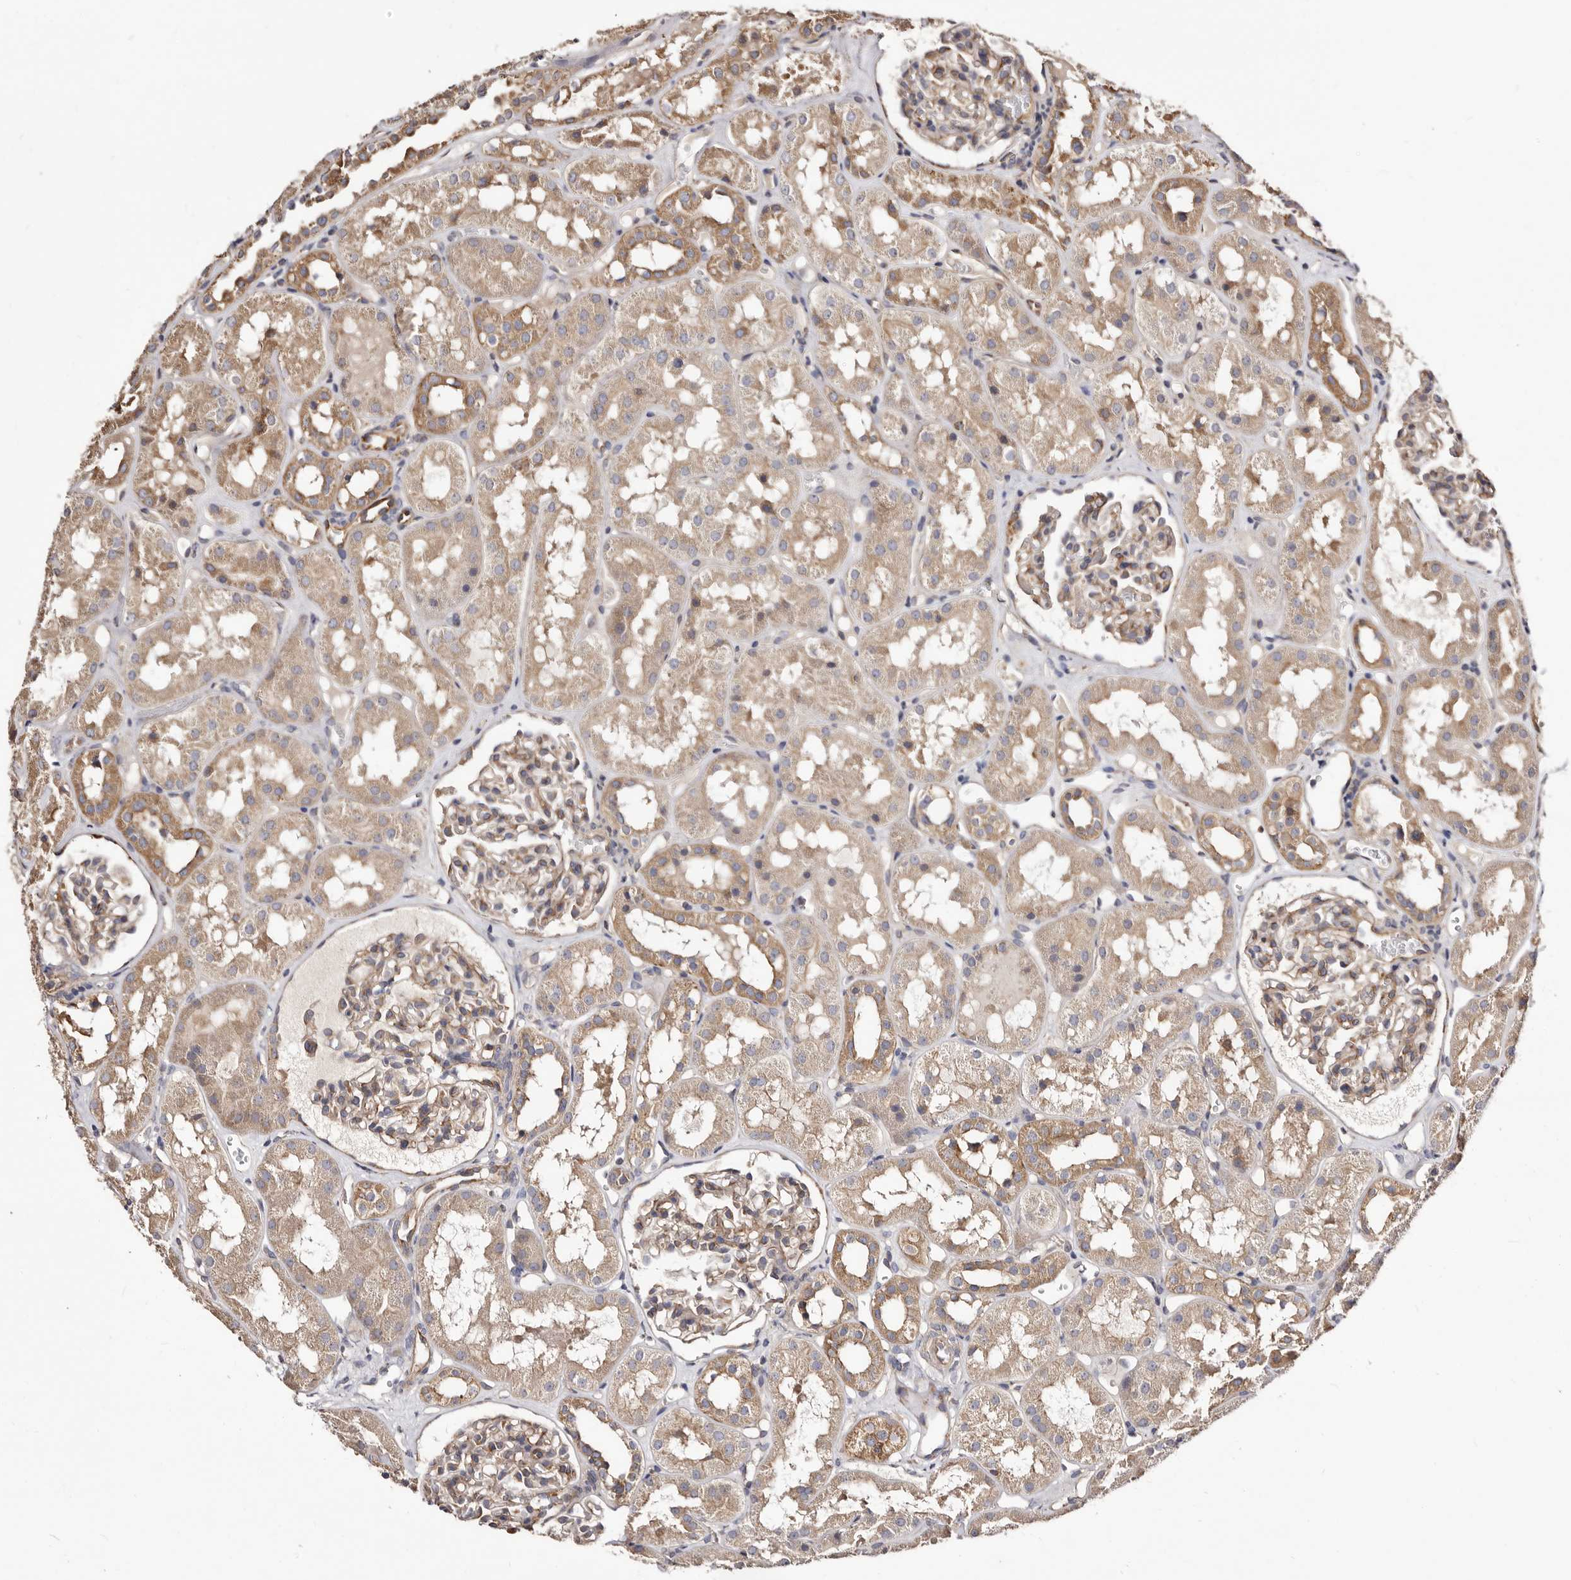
{"staining": {"intensity": "moderate", "quantity": "25%-75%", "location": "cytoplasmic/membranous"}, "tissue": "kidney", "cell_type": "Cells in glomeruli", "image_type": "normal", "snomed": [{"axis": "morphology", "description": "Normal tissue, NOS"}, {"axis": "topography", "description": "Kidney"}], "caption": "Protein positivity by IHC shows moderate cytoplasmic/membranous expression in approximately 25%-75% of cells in glomeruli in benign kidney. (Stains: DAB (3,3'-diaminobenzidine) in brown, nuclei in blue, Microscopy: brightfield microscopy at high magnification).", "gene": "LUZP1", "patient": {"sex": "male", "age": 16}}